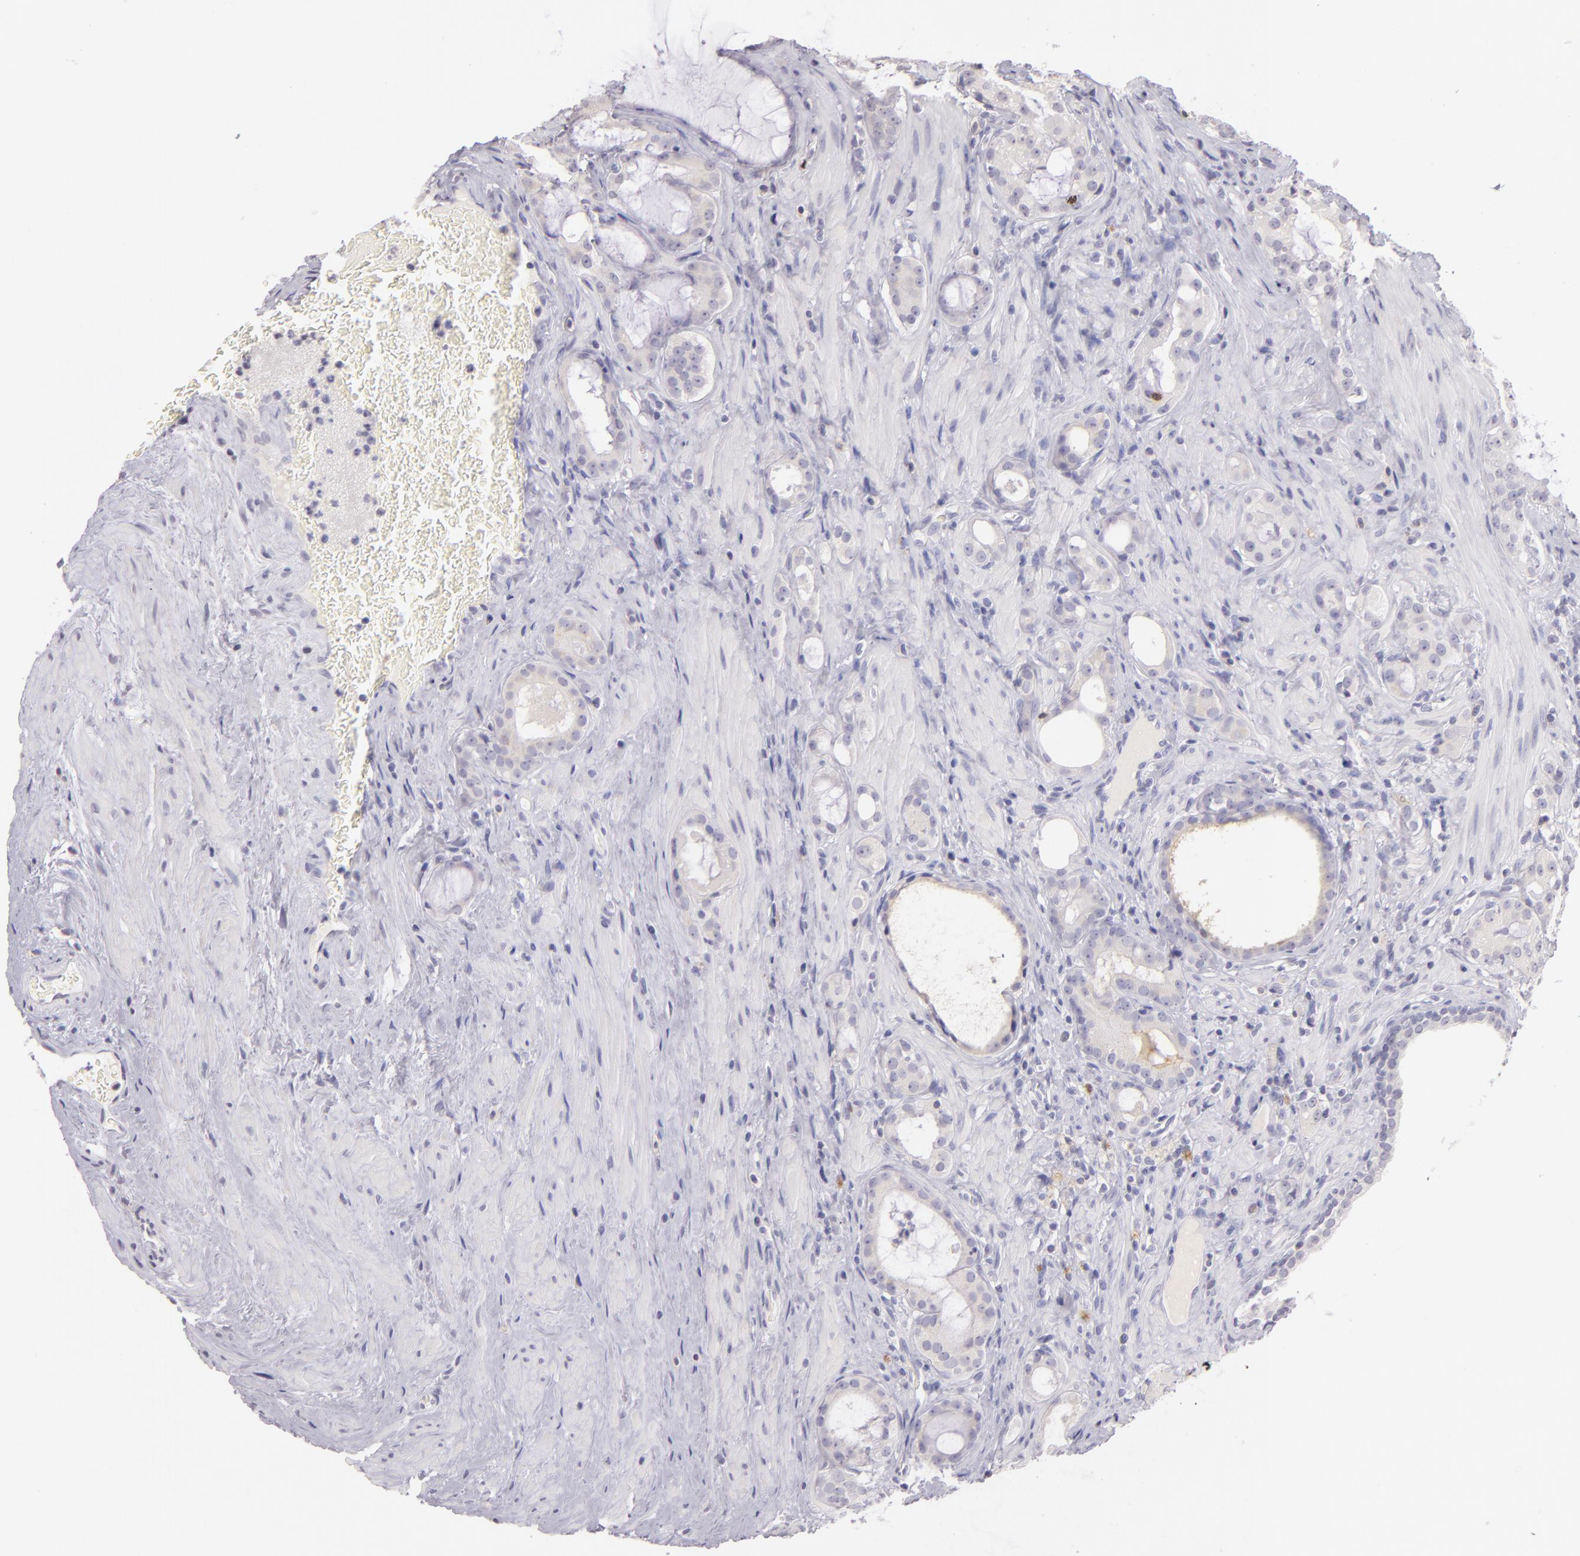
{"staining": {"intensity": "negative", "quantity": "none", "location": "none"}, "tissue": "prostate cancer", "cell_type": "Tumor cells", "image_type": "cancer", "snomed": [{"axis": "morphology", "description": "Adenocarcinoma, Medium grade"}, {"axis": "topography", "description": "Prostate"}], "caption": "Tumor cells are negative for brown protein staining in prostate medium-grade adenocarcinoma.", "gene": "IL2RA", "patient": {"sex": "male", "age": 73}}